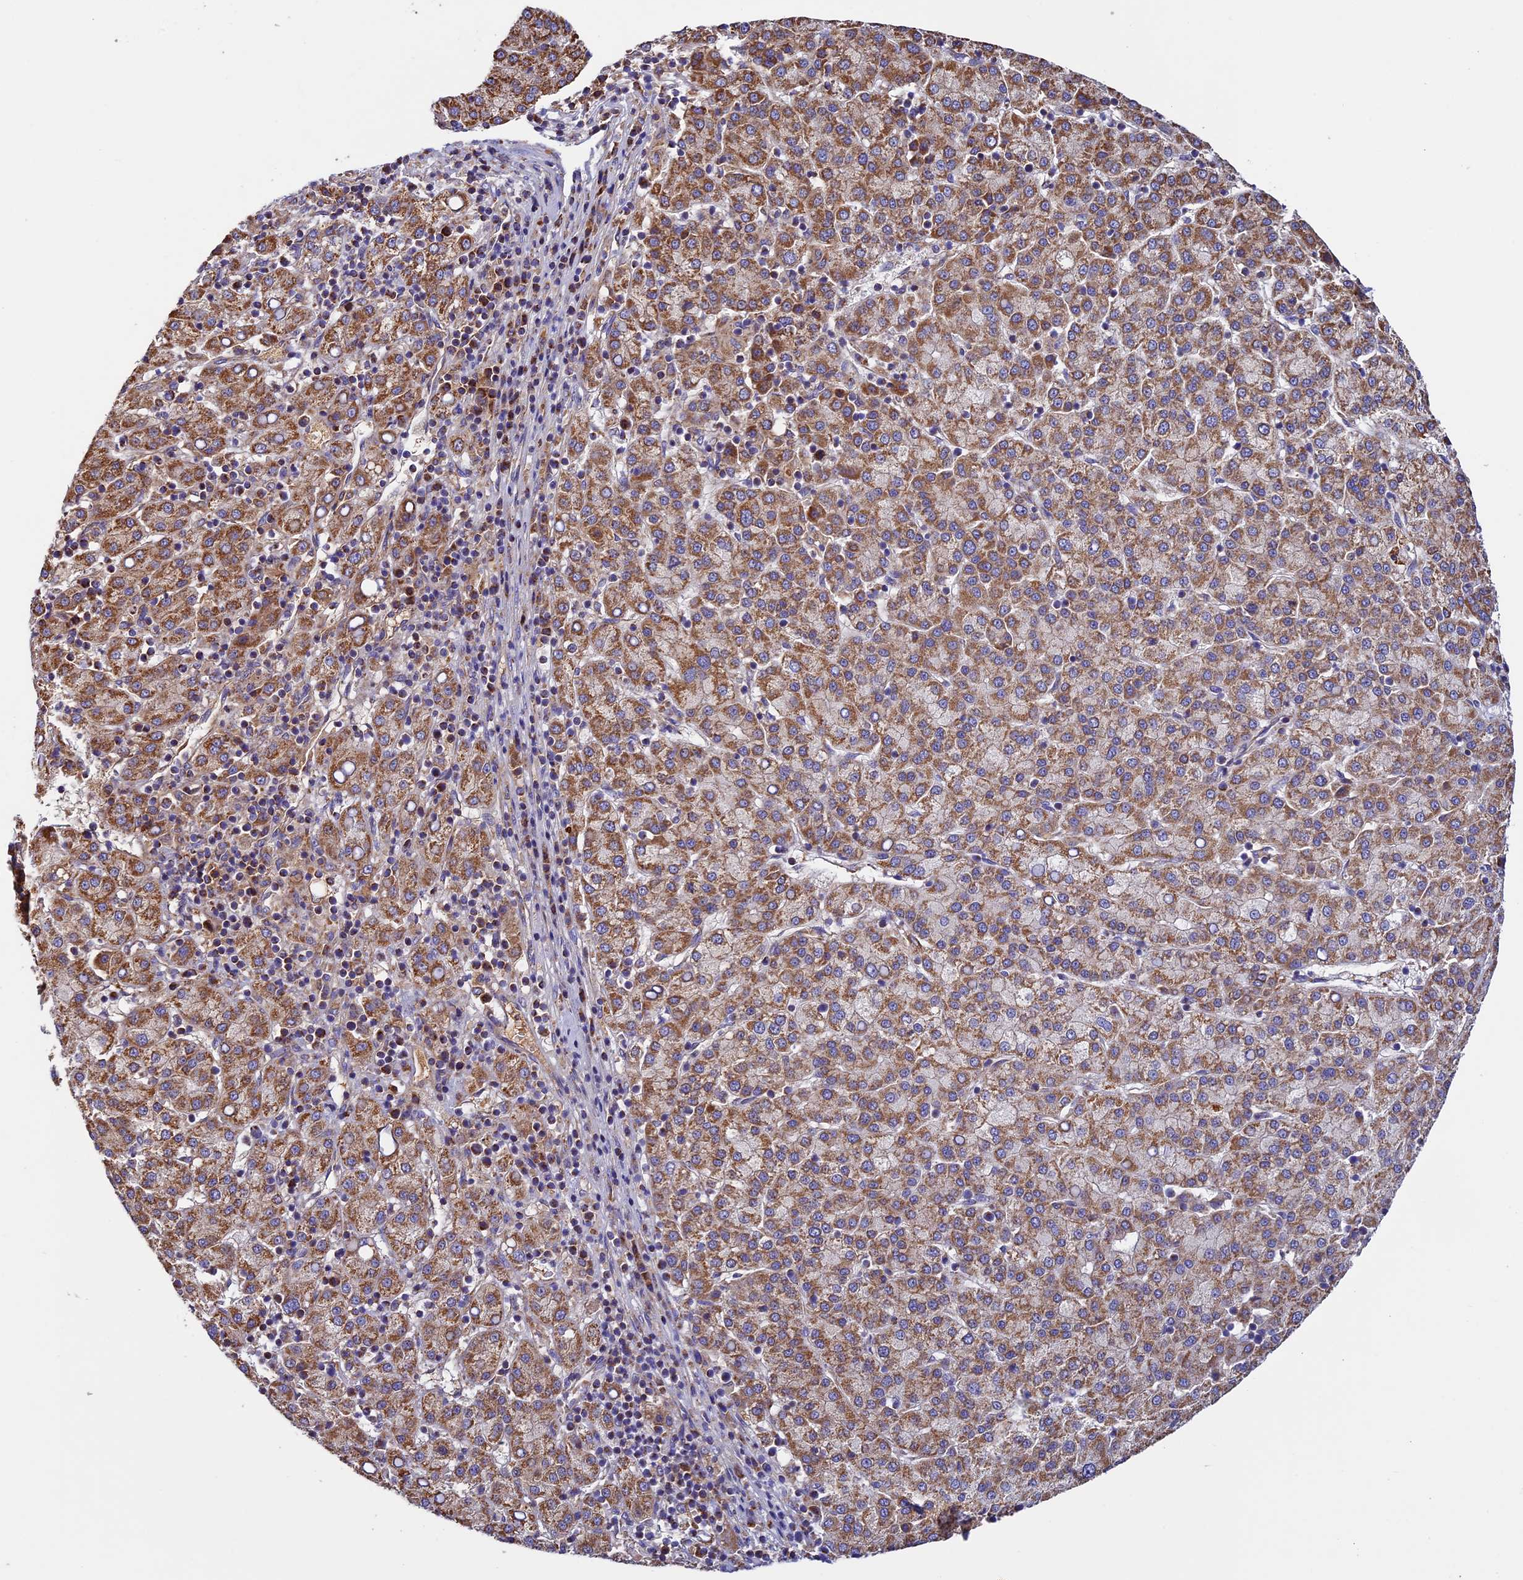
{"staining": {"intensity": "moderate", "quantity": ">75%", "location": "cytoplasmic/membranous"}, "tissue": "liver cancer", "cell_type": "Tumor cells", "image_type": "cancer", "snomed": [{"axis": "morphology", "description": "Carcinoma, Hepatocellular, NOS"}, {"axis": "topography", "description": "Liver"}], "caption": "Liver hepatocellular carcinoma stained with IHC shows moderate cytoplasmic/membranous staining in approximately >75% of tumor cells. (DAB (3,3'-diaminobenzidine) IHC with brightfield microscopy, high magnification).", "gene": "OCEL1", "patient": {"sex": "female", "age": 58}}